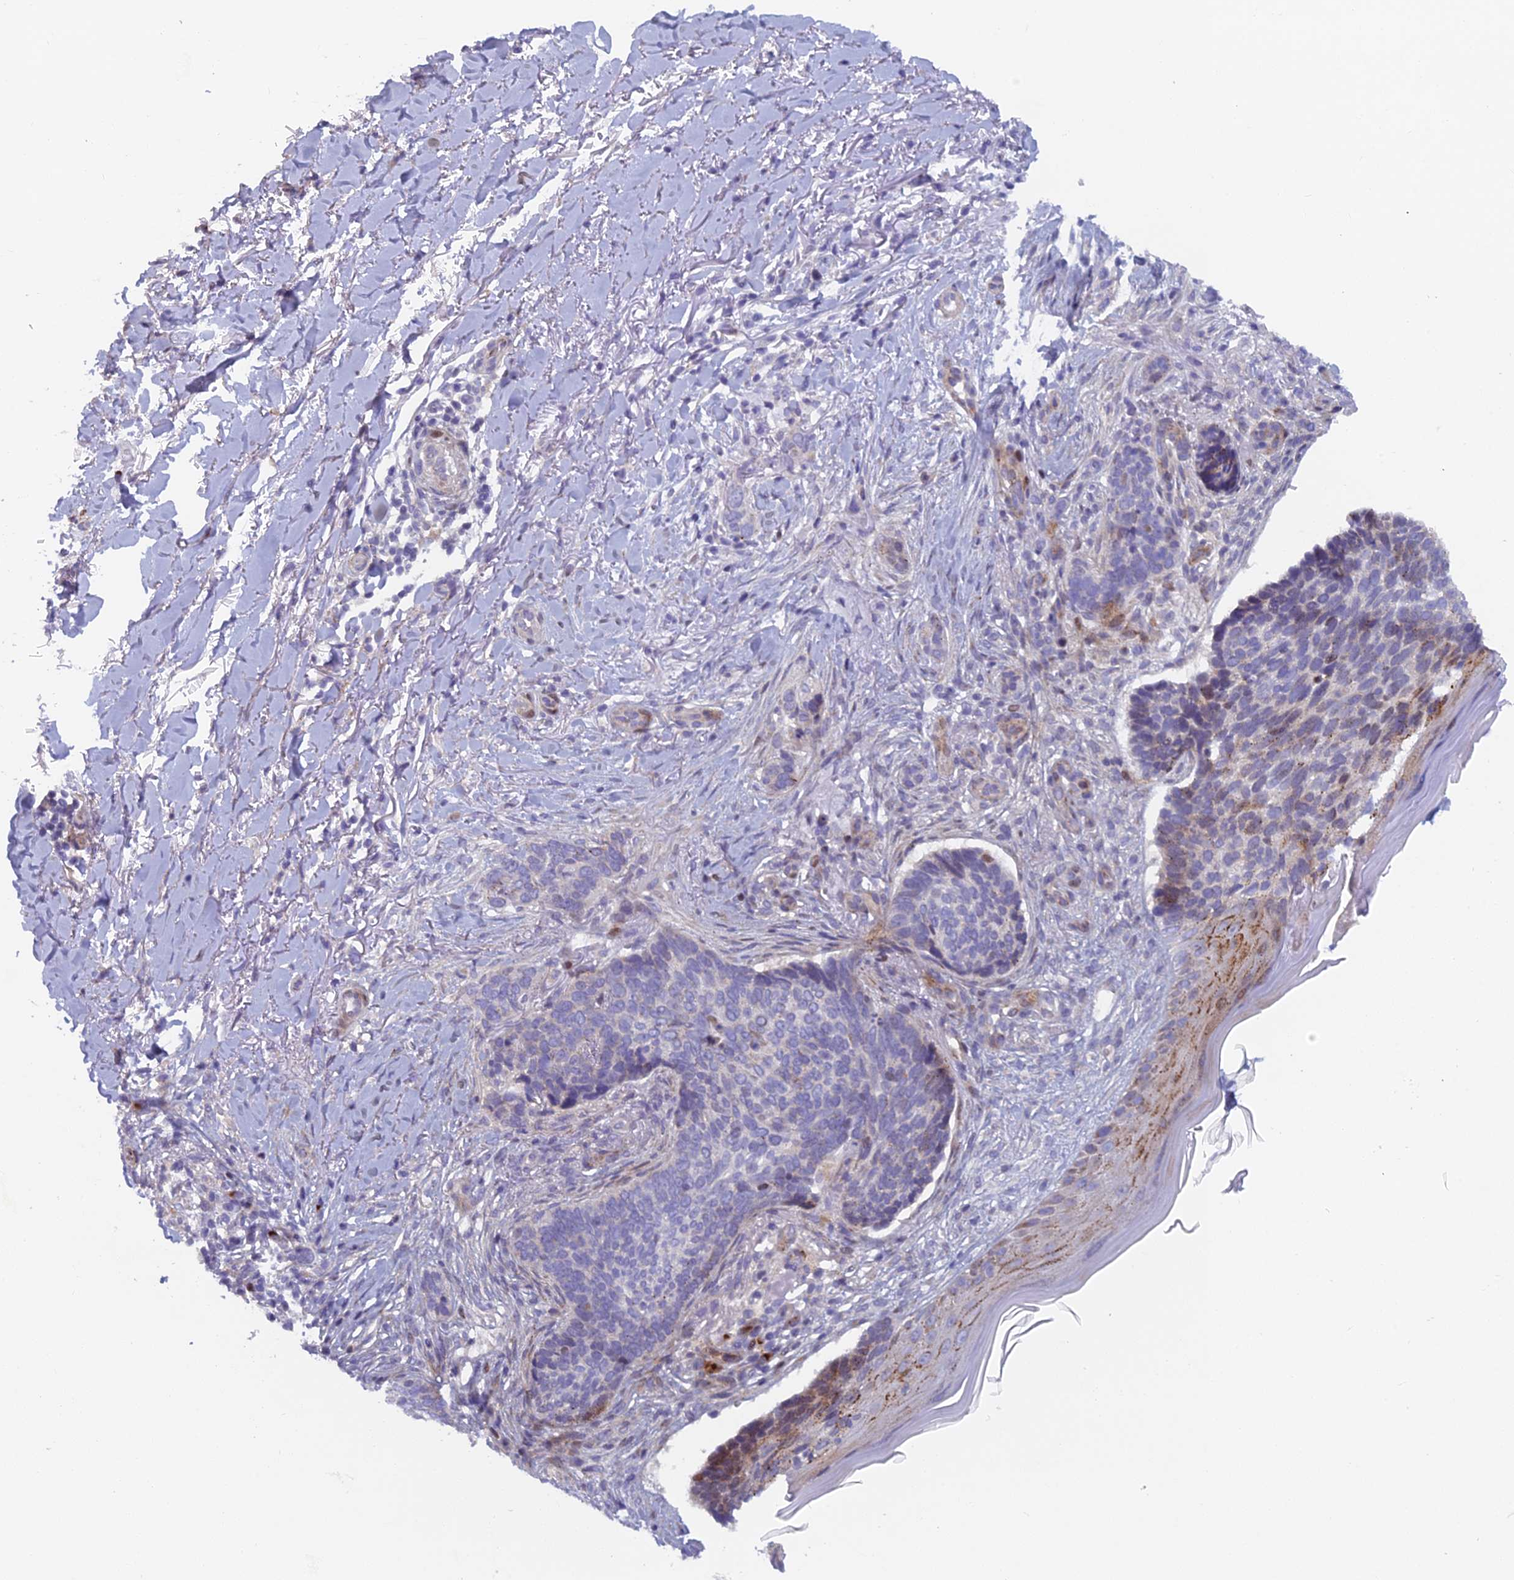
{"staining": {"intensity": "negative", "quantity": "none", "location": "none"}, "tissue": "skin cancer", "cell_type": "Tumor cells", "image_type": "cancer", "snomed": [{"axis": "morphology", "description": "Normal tissue, NOS"}, {"axis": "morphology", "description": "Basal cell carcinoma"}, {"axis": "topography", "description": "Skin"}], "caption": "A histopathology image of human basal cell carcinoma (skin) is negative for staining in tumor cells.", "gene": "B9D2", "patient": {"sex": "female", "age": 67}}